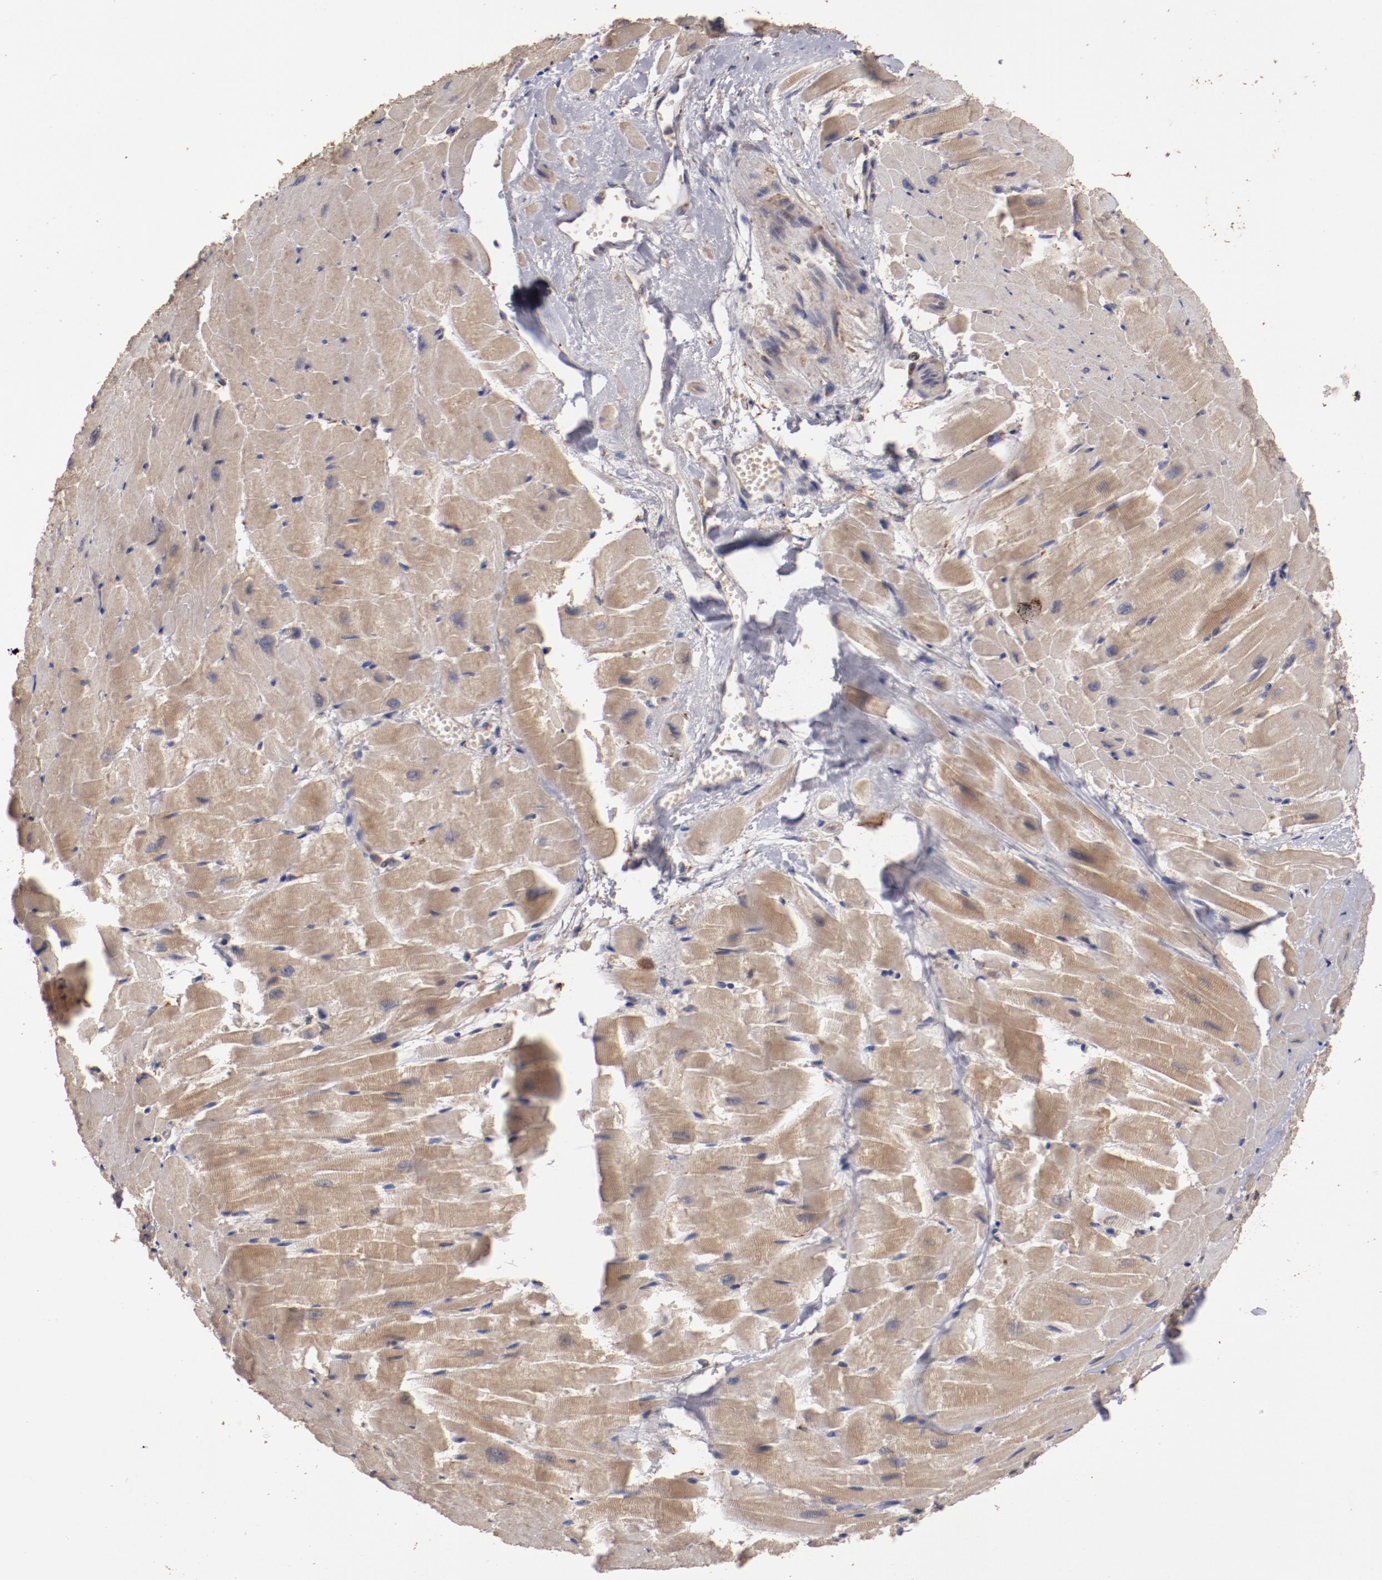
{"staining": {"intensity": "weak", "quantity": ">75%", "location": "cytoplasmic/membranous"}, "tissue": "heart muscle", "cell_type": "Cardiomyocytes", "image_type": "normal", "snomed": [{"axis": "morphology", "description": "Normal tissue, NOS"}, {"axis": "topography", "description": "Heart"}], "caption": "Heart muscle stained with DAB (3,3'-diaminobenzidine) immunohistochemistry exhibits low levels of weak cytoplasmic/membranous expression in about >75% of cardiomyocytes. (Brightfield microscopy of DAB IHC at high magnification).", "gene": "LRRC75B", "patient": {"sex": "female", "age": 19}}